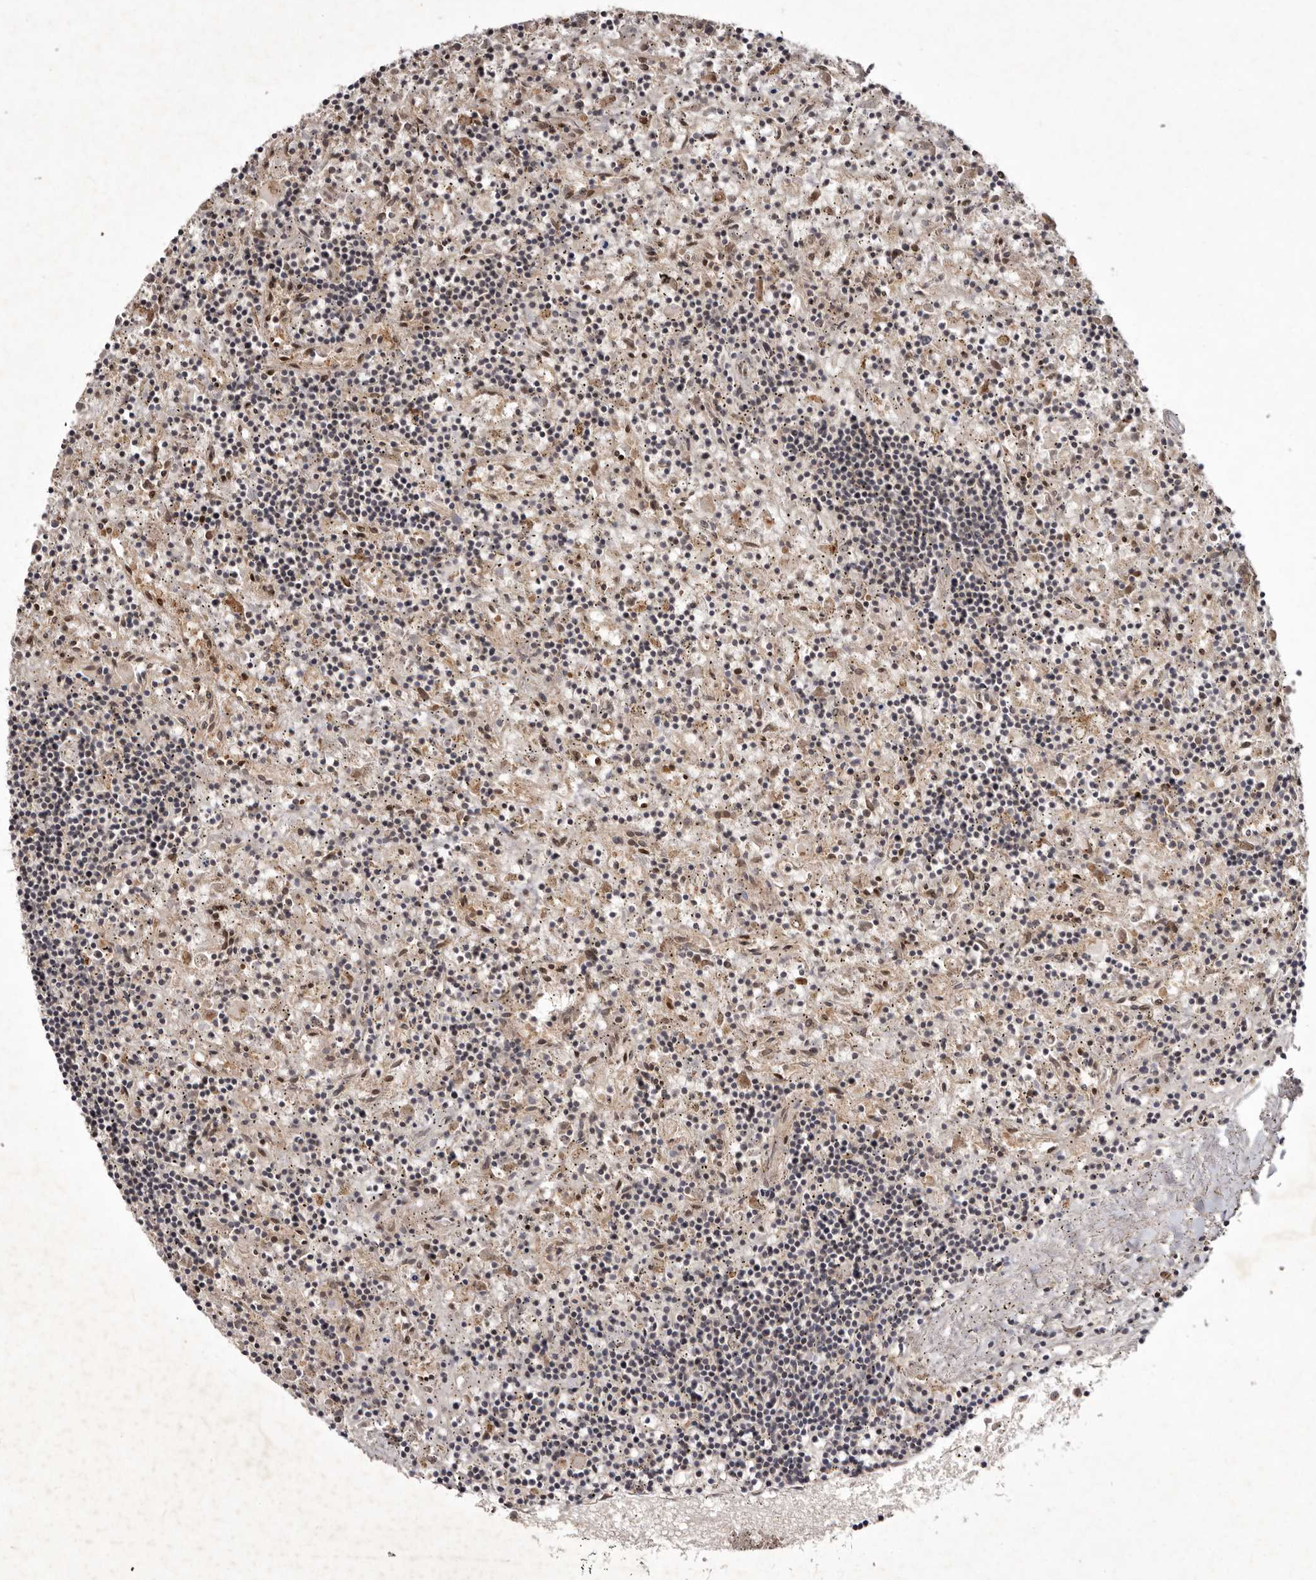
{"staining": {"intensity": "negative", "quantity": "none", "location": "none"}, "tissue": "lymphoma", "cell_type": "Tumor cells", "image_type": "cancer", "snomed": [{"axis": "morphology", "description": "Malignant lymphoma, non-Hodgkin's type, Low grade"}, {"axis": "topography", "description": "Spleen"}], "caption": "High power microscopy image of an IHC photomicrograph of lymphoma, revealing no significant expression in tumor cells.", "gene": "ABL1", "patient": {"sex": "male", "age": 76}}